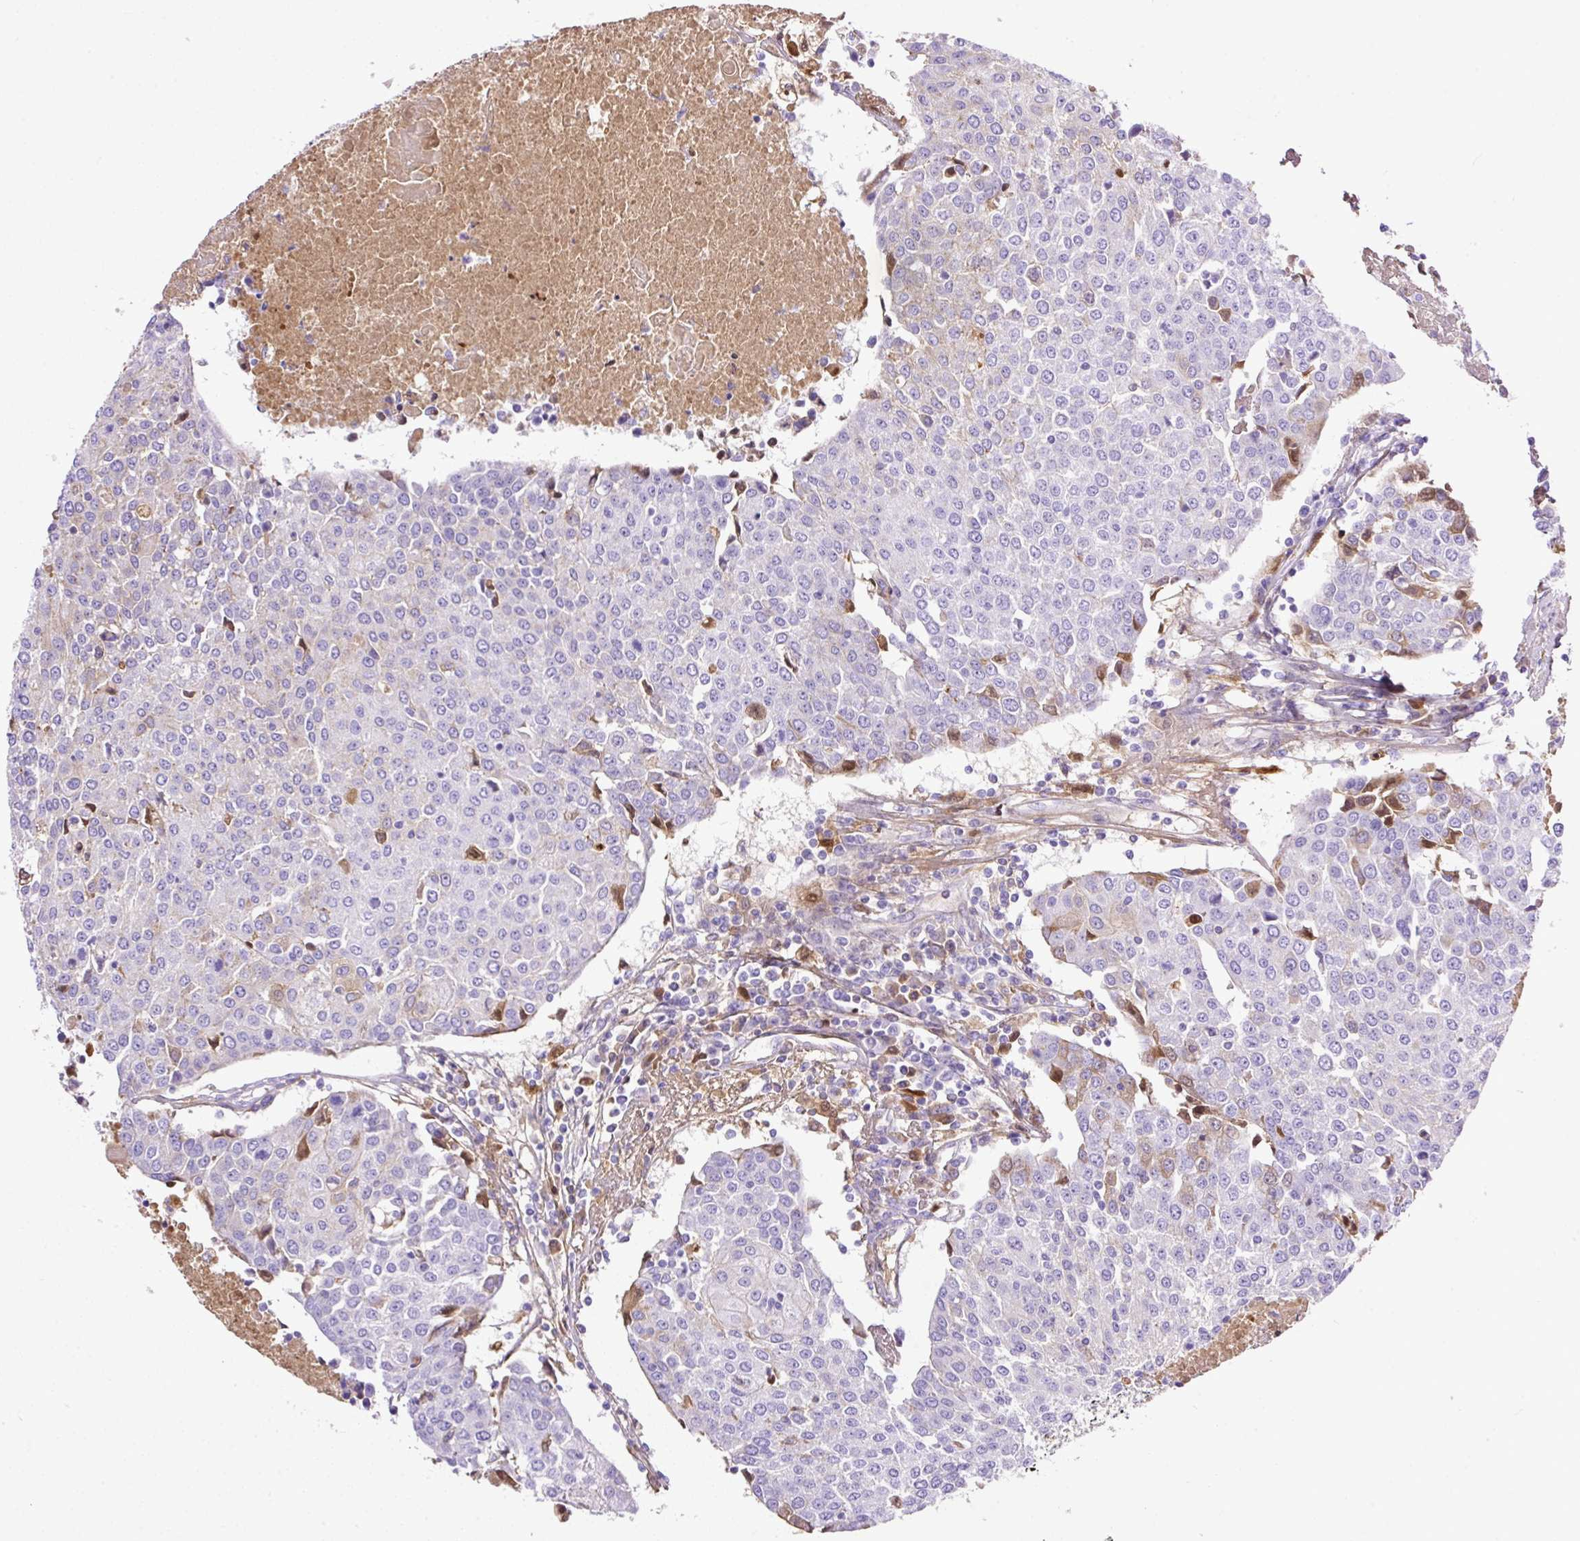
{"staining": {"intensity": "negative", "quantity": "none", "location": "none"}, "tissue": "urothelial cancer", "cell_type": "Tumor cells", "image_type": "cancer", "snomed": [{"axis": "morphology", "description": "Urothelial carcinoma, High grade"}, {"axis": "topography", "description": "Urinary bladder"}], "caption": "An IHC histopathology image of urothelial carcinoma (high-grade) is shown. There is no staining in tumor cells of urothelial carcinoma (high-grade). The staining was performed using DAB (3,3'-diaminobenzidine) to visualize the protein expression in brown, while the nuclei were stained in blue with hematoxylin (Magnification: 20x).", "gene": "CLEC3B", "patient": {"sex": "female", "age": 85}}